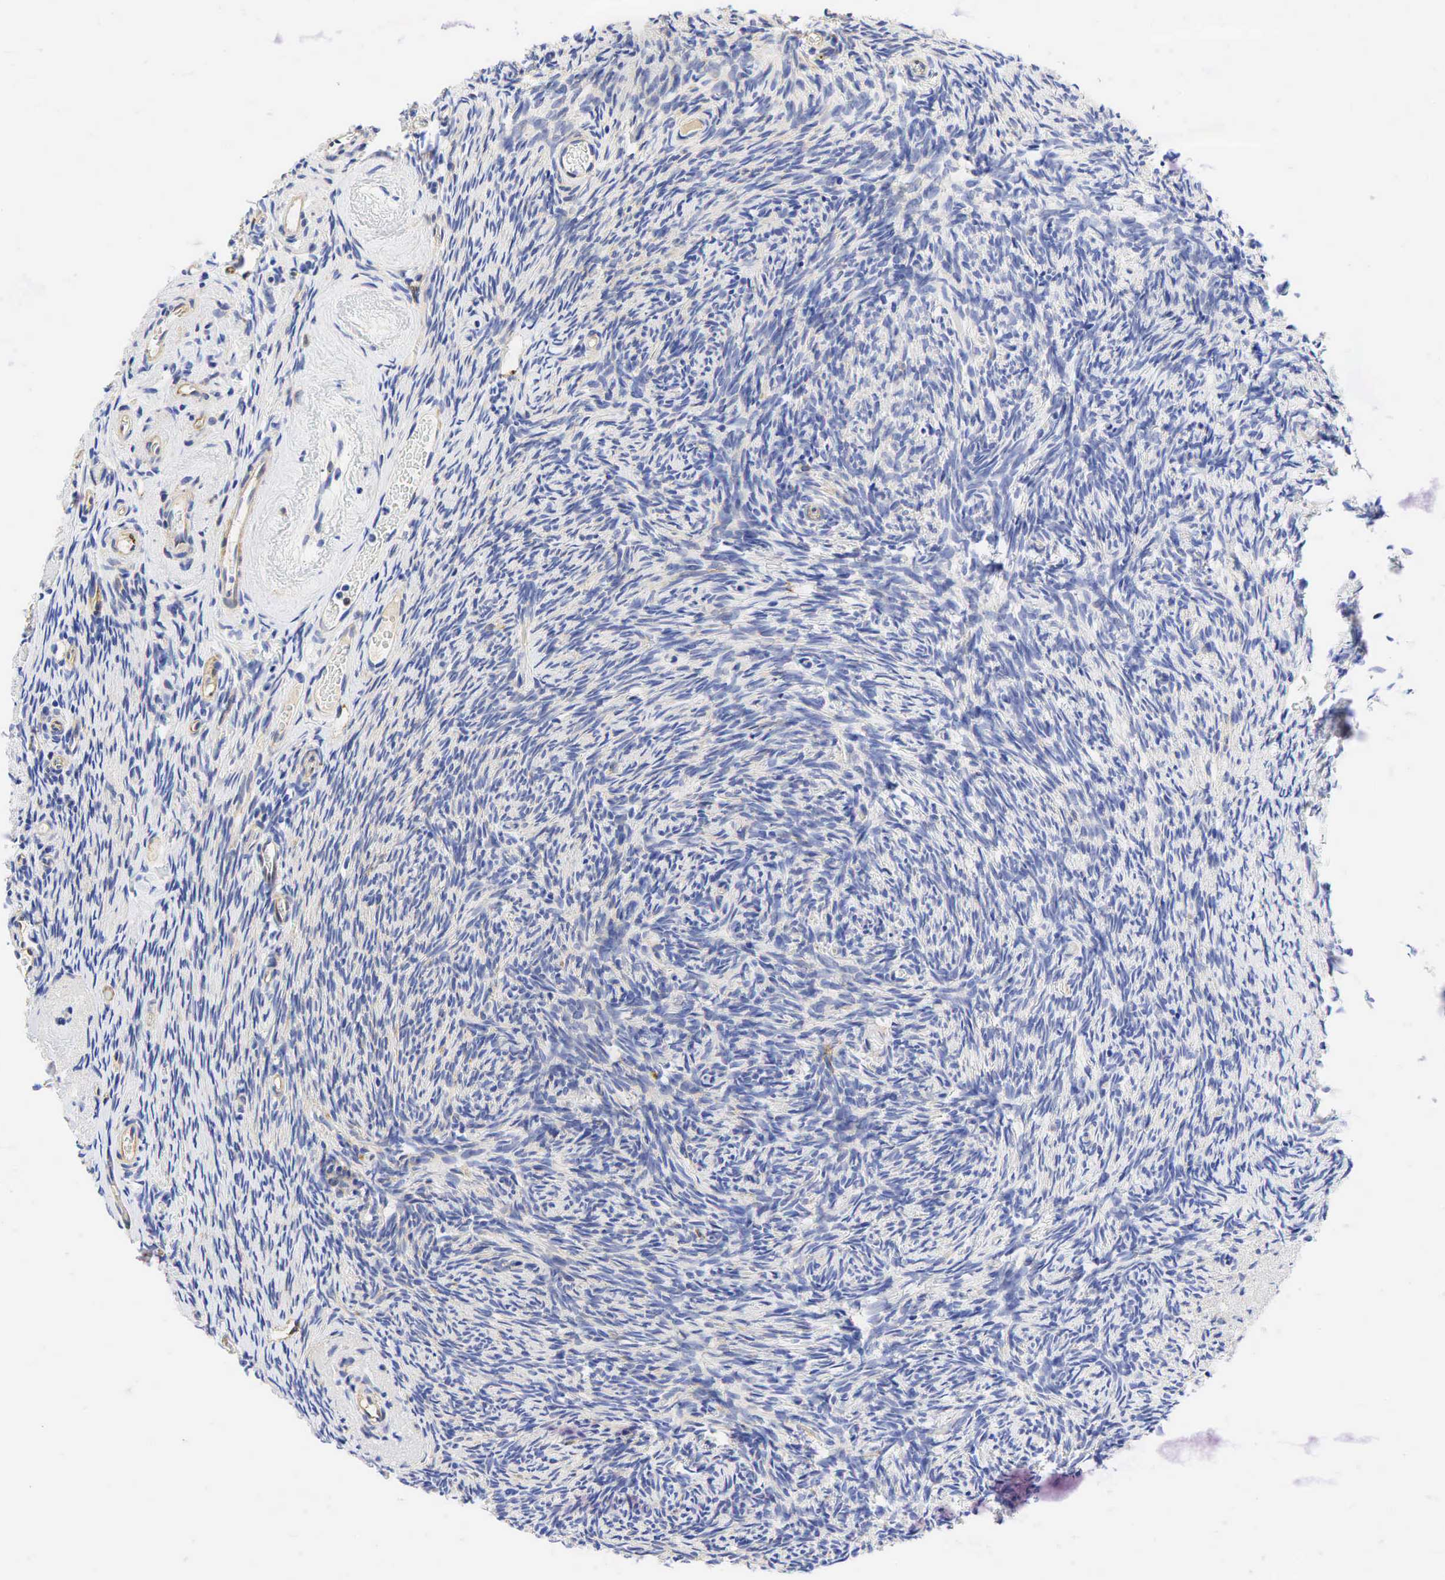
{"staining": {"intensity": "negative", "quantity": "none", "location": "none"}, "tissue": "ovary", "cell_type": "Follicle cells", "image_type": "normal", "snomed": [{"axis": "morphology", "description": "Normal tissue, NOS"}, {"axis": "topography", "description": "Ovary"}], "caption": "This is a photomicrograph of immunohistochemistry staining of unremarkable ovary, which shows no expression in follicle cells.", "gene": "TNFRSF8", "patient": {"sex": "female", "age": 78}}